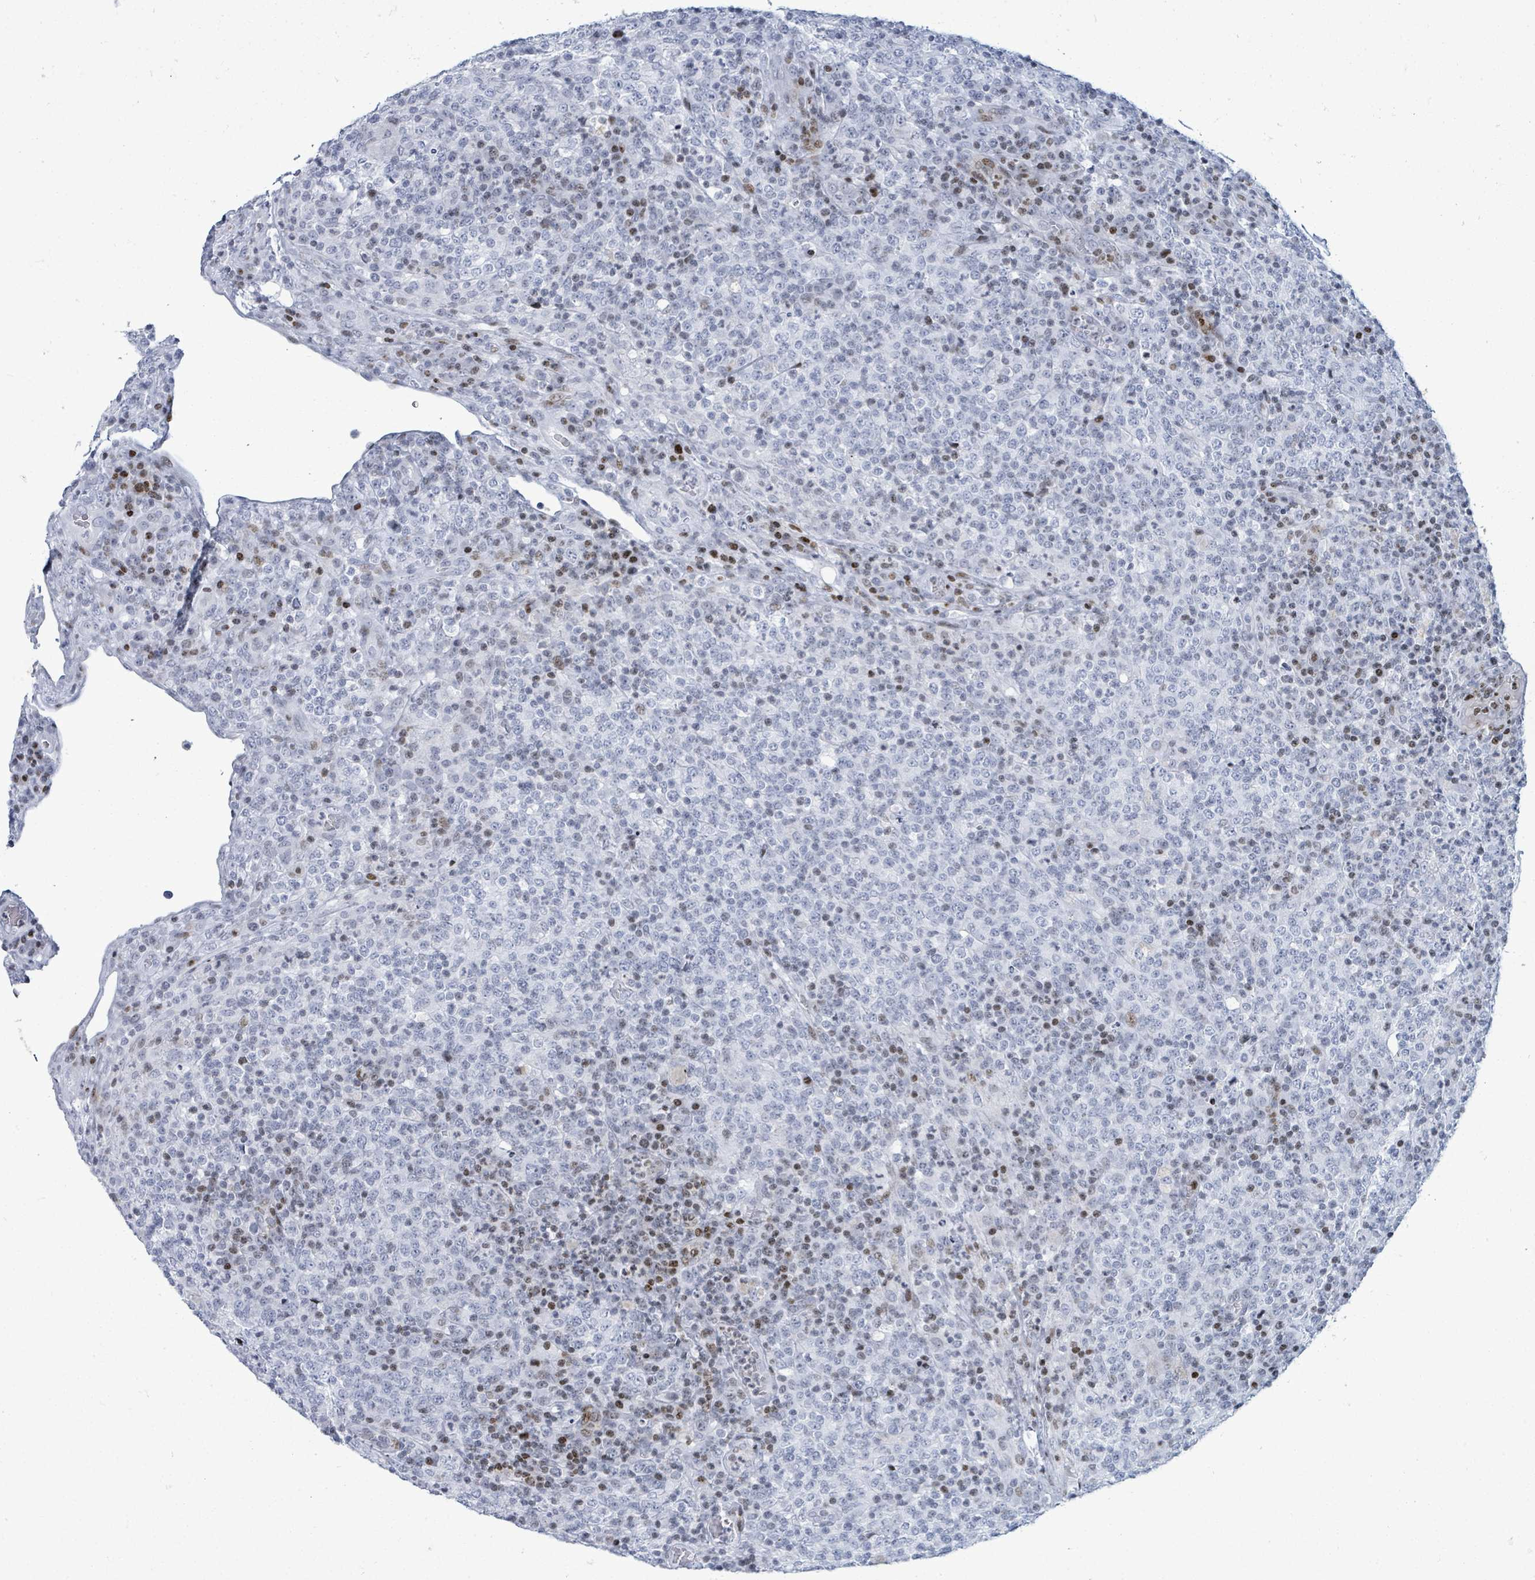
{"staining": {"intensity": "negative", "quantity": "none", "location": "none"}, "tissue": "lymphoma", "cell_type": "Tumor cells", "image_type": "cancer", "snomed": [{"axis": "morphology", "description": "Malignant lymphoma, non-Hodgkin's type, High grade"}, {"axis": "topography", "description": "Lymph node"}], "caption": "Tumor cells show no significant positivity in lymphoma. Nuclei are stained in blue.", "gene": "MALL", "patient": {"sex": "male", "age": 54}}